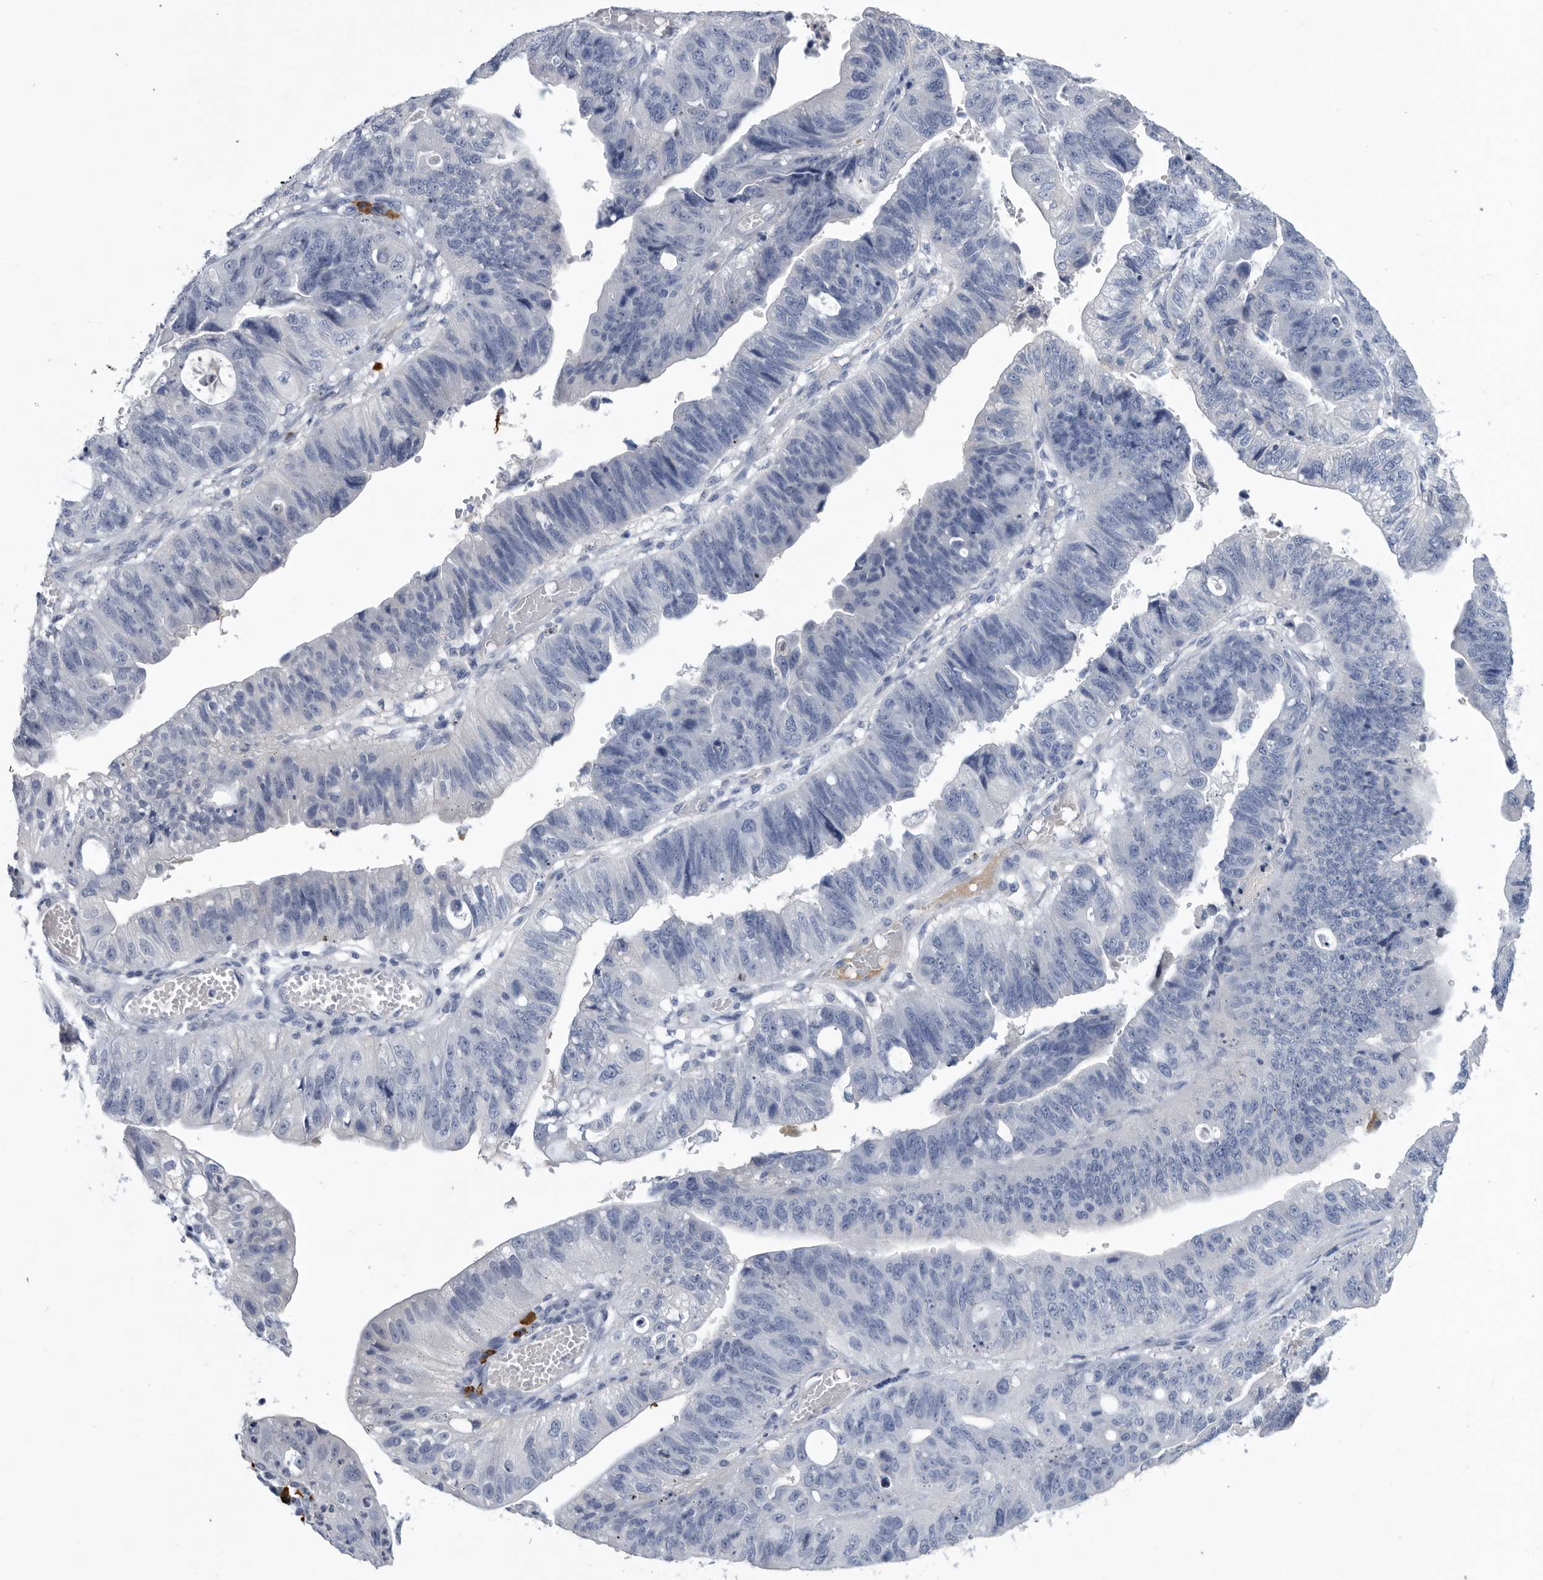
{"staining": {"intensity": "negative", "quantity": "none", "location": "none"}, "tissue": "stomach cancer", "cell_type": "Tumor cells", "image_type": "cancer", "snomed": [{"axis": "morphology", "description": "Adenocarcinoma, NOS"}, {"axis": "topography", "description": "Stomach"}], "caption": "Immunohistochemical staining of stomach cancer shows no significant staining in tumor cells.", "gene": "BTBD6", "patient": {"sex": "male", "age": 59}}